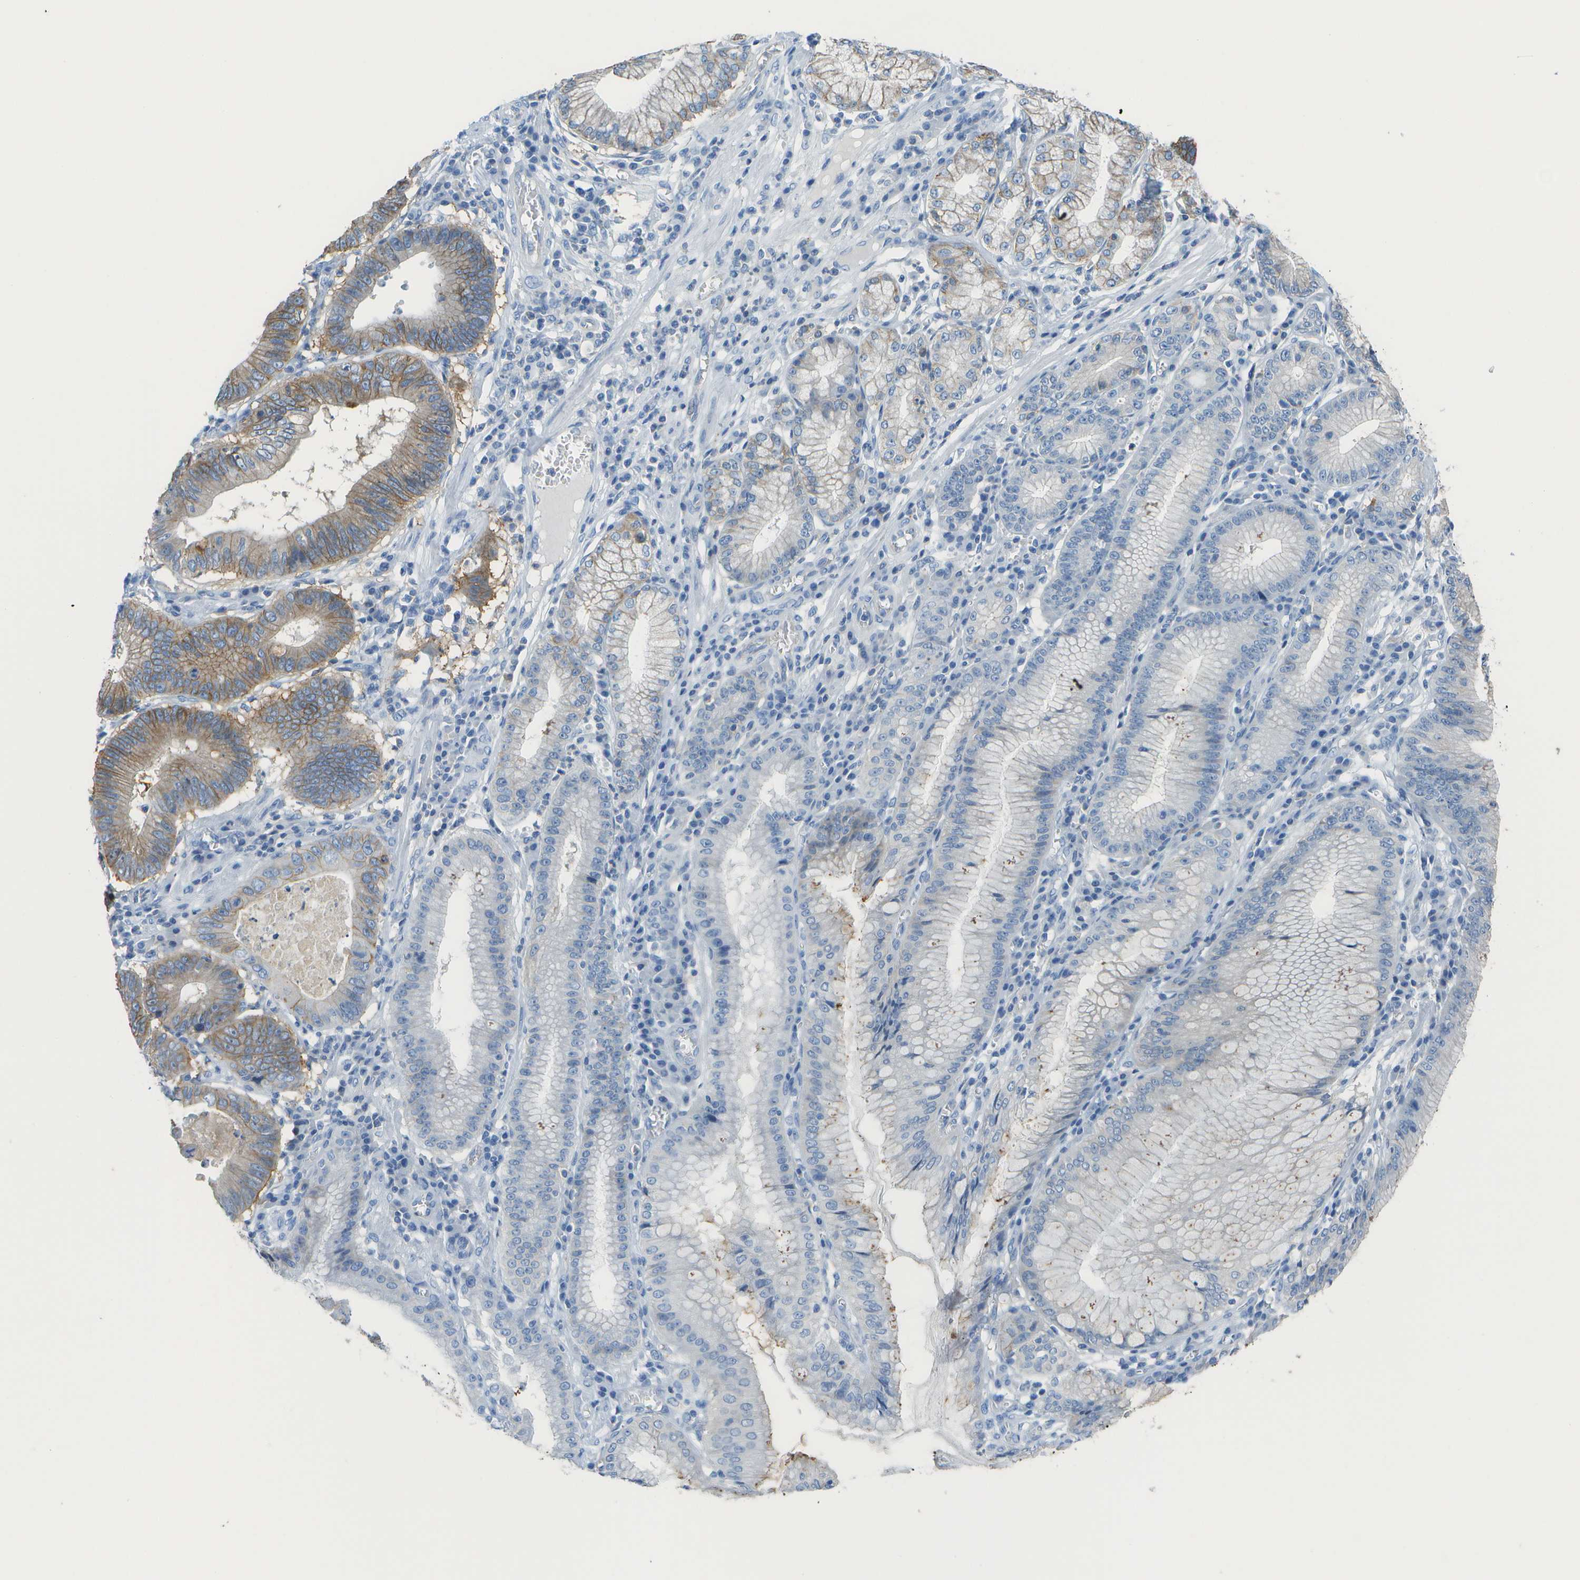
{"staining": {"intensity": "moderate", "quantity": "25%-75%", "location": "cytoplasmic/membranous"}, "tissue": "stomach cancer", "cell_type": "Tumor cells", "image_type": "cancer", "snomed": [{"axis": "morphology", "description": "Adenocarcinoma, NOS"}, {"axis": "topography", "description": "Stomach"}], "caption": "Human stomach adenocarcinoma stained with a brown dye reveals moderate cytoplasmic/membranous positive positivity in approximately 25%-75% of tumor cells.", "gene": "CD46", "patient": {"sex": "male", "age": 59}}